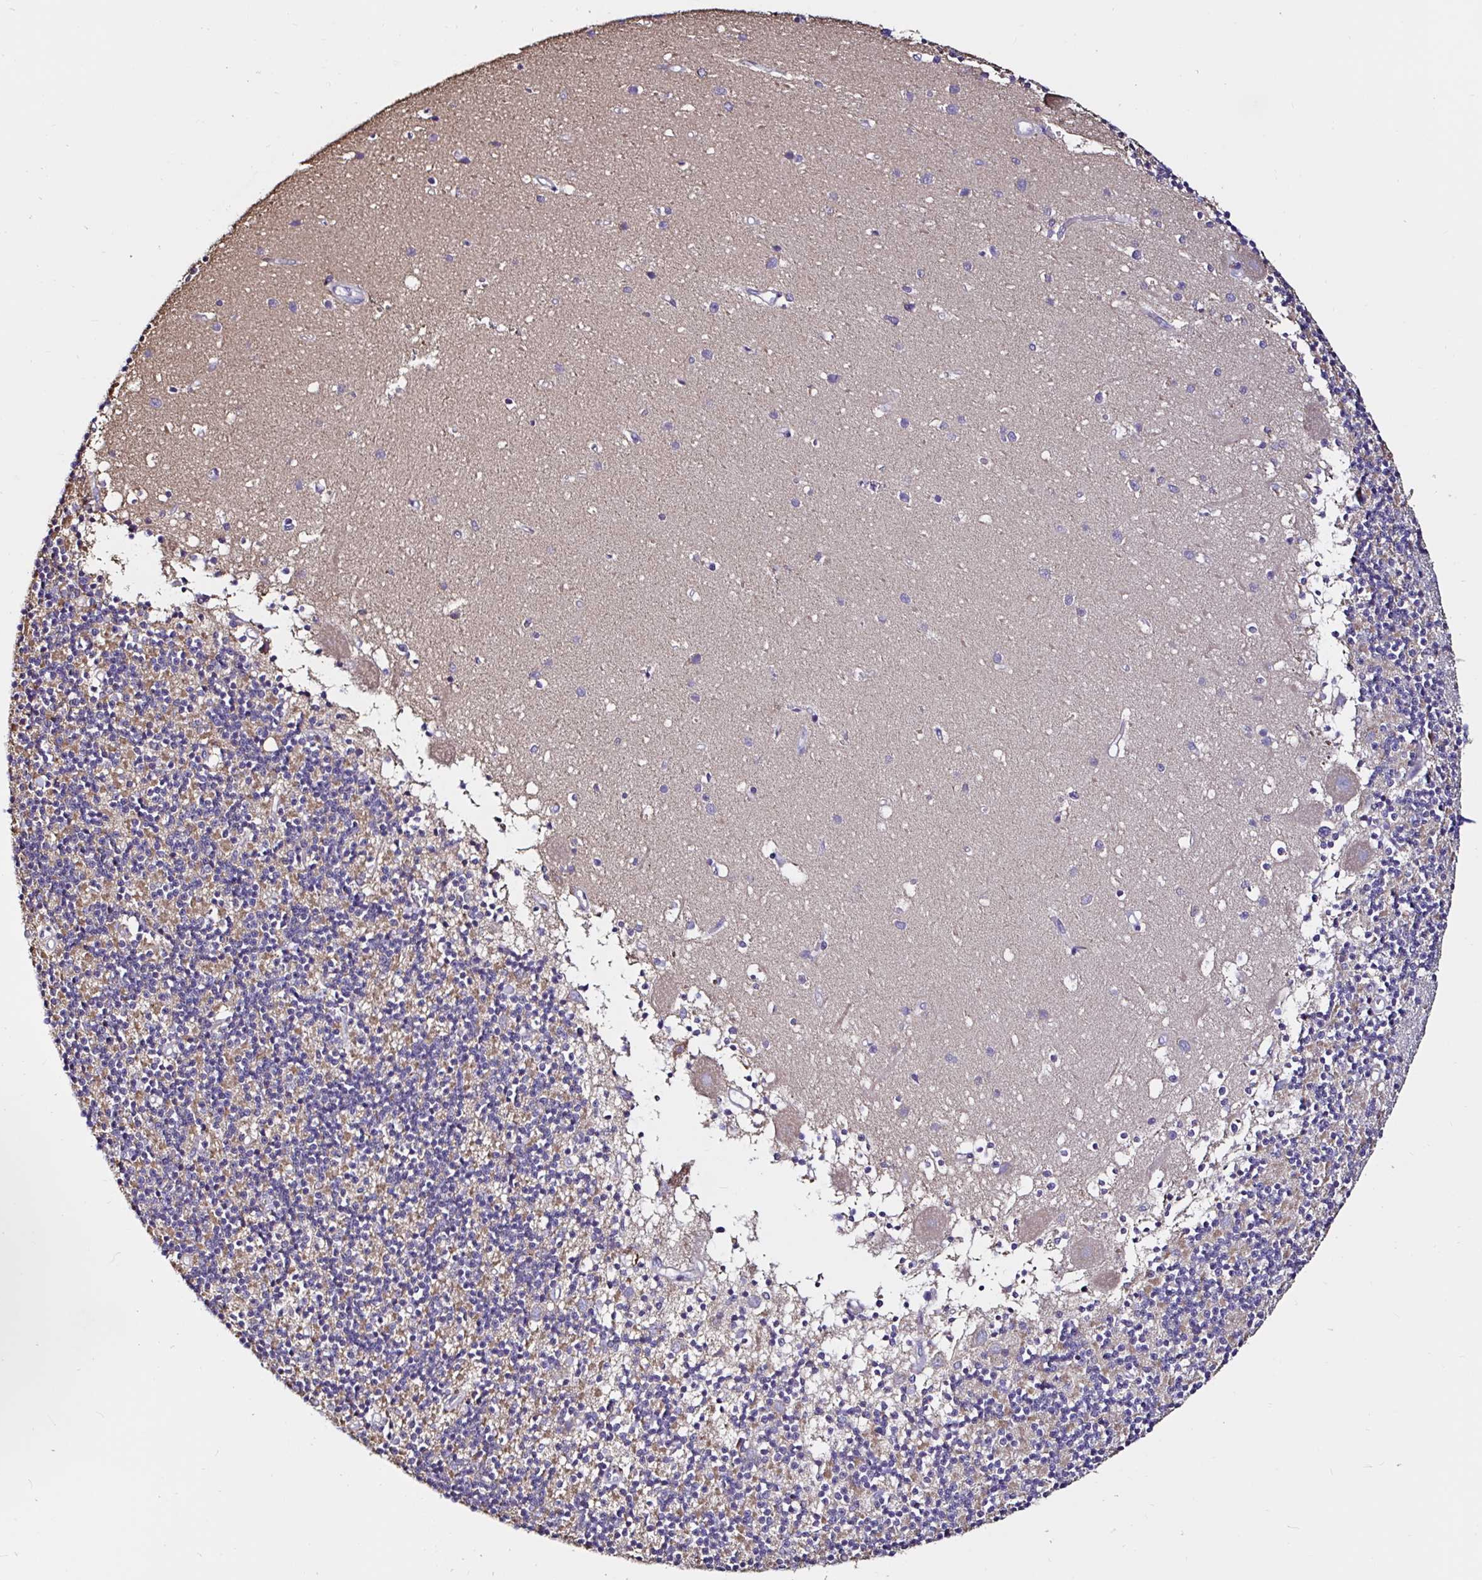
{"staining": {"intensity": "moderate", "quantity": "25%-75%", "location": "cytoplasmic/membranous"}, "tissue": "cerebellum", "cell_type": "Cells in granular layer", "image_type": "normal", "snomed": [{"axis": "morphology", "description": "Normal tissue, NOS"}, {"axis": "topography", "description": "Cerebellum"}], "caption": "Protein expression analysis of benign cerebellum demonstrates moderate cytoplasmic/membranous positivity in approximately 25%-75% of cells in granular layer. Using DAB (3,3'-diaminobenzidine) (brown) and hematoxylin (blue) stains, captured at high magnification using brightfield microscopy.", "gene": "MSR1", "patient": {"sex": "male", "age": 54}}